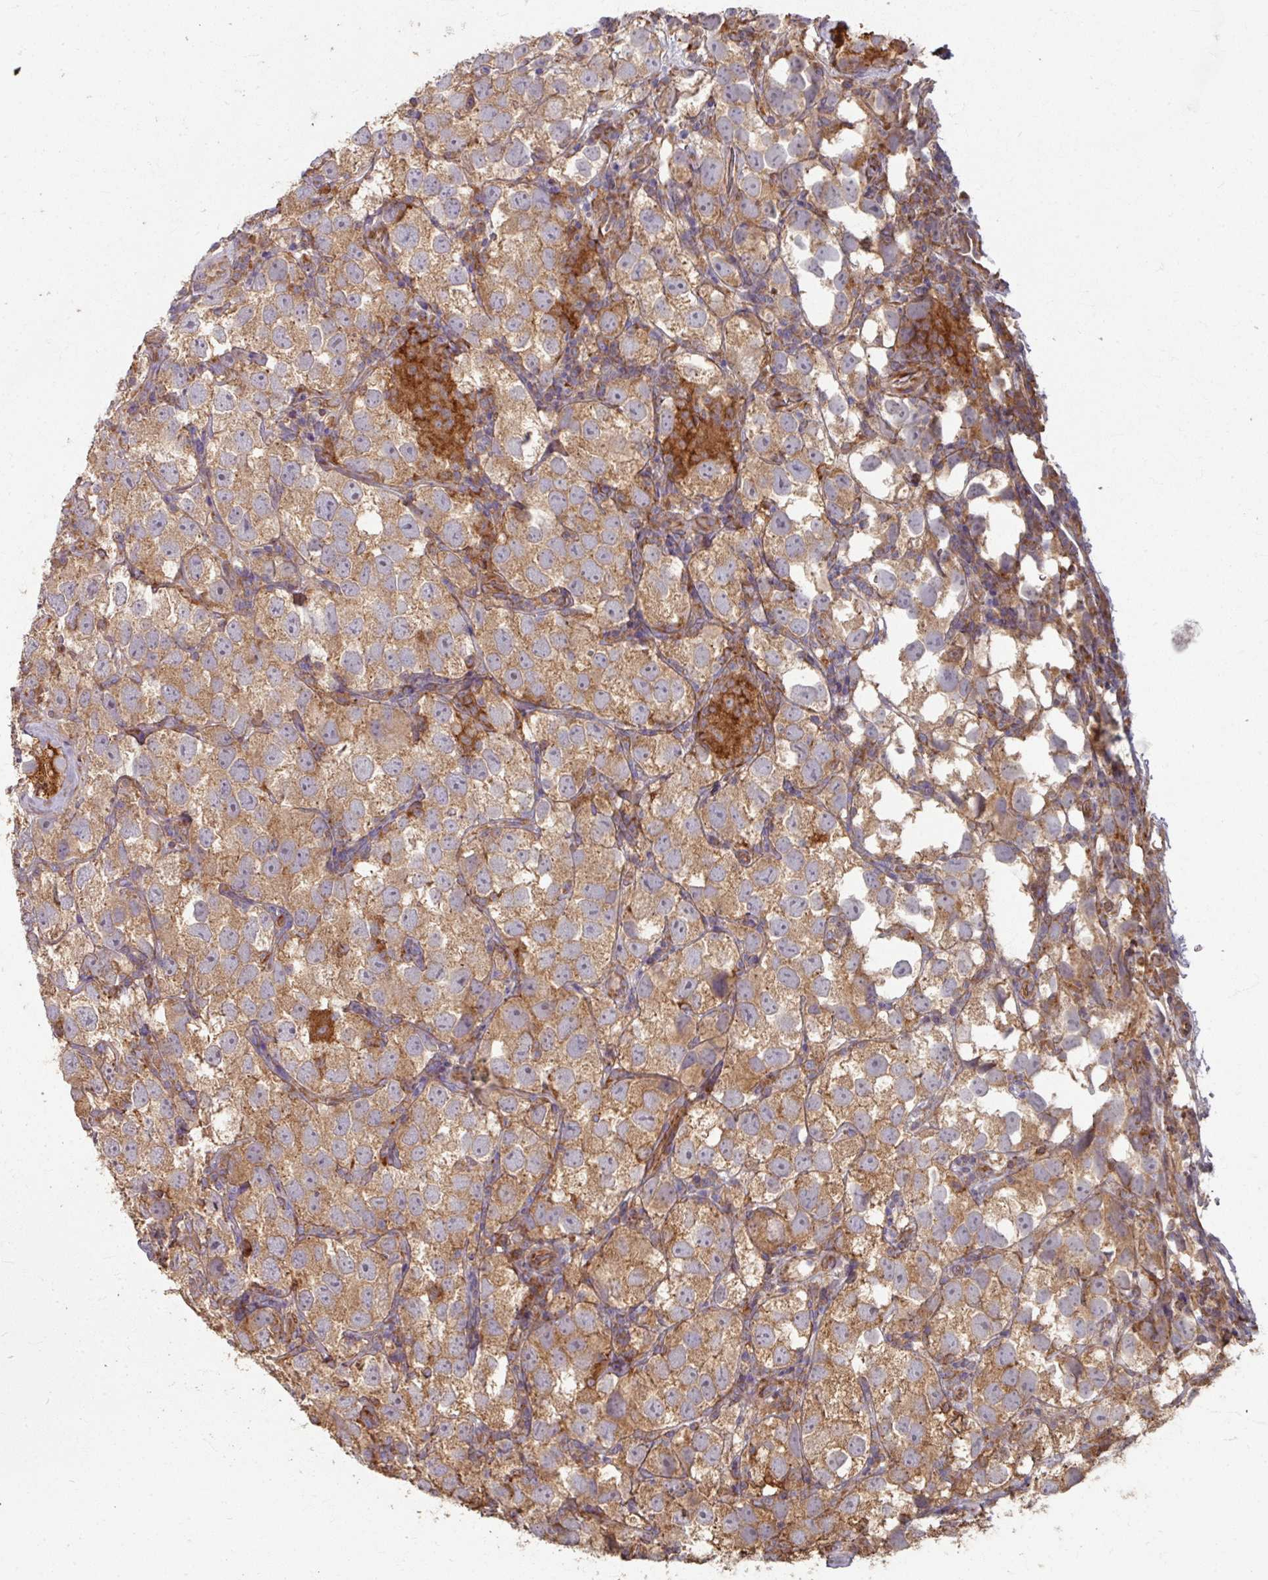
{"staining": {"intensity": "moderate", "quantity": ">75%", "location": "cytoplasmic/membranous"}, "tissue": "testis cancer", "cell_type": "Tumor cells", "image_type": "cancer", "snomed": [{"axis": "morphology", "description": "Seminoma, NOS"}, {"axis": "topography", "description": "Testis"}], "caption": "Testis cancer (seminoma) stained with a brown dye reveals moderate cytoplasmic/membranous positive expression in approximately >75% of tumor cells.", "gene": "CCDC68", "patient": {"sex": "male", "age": 26}}